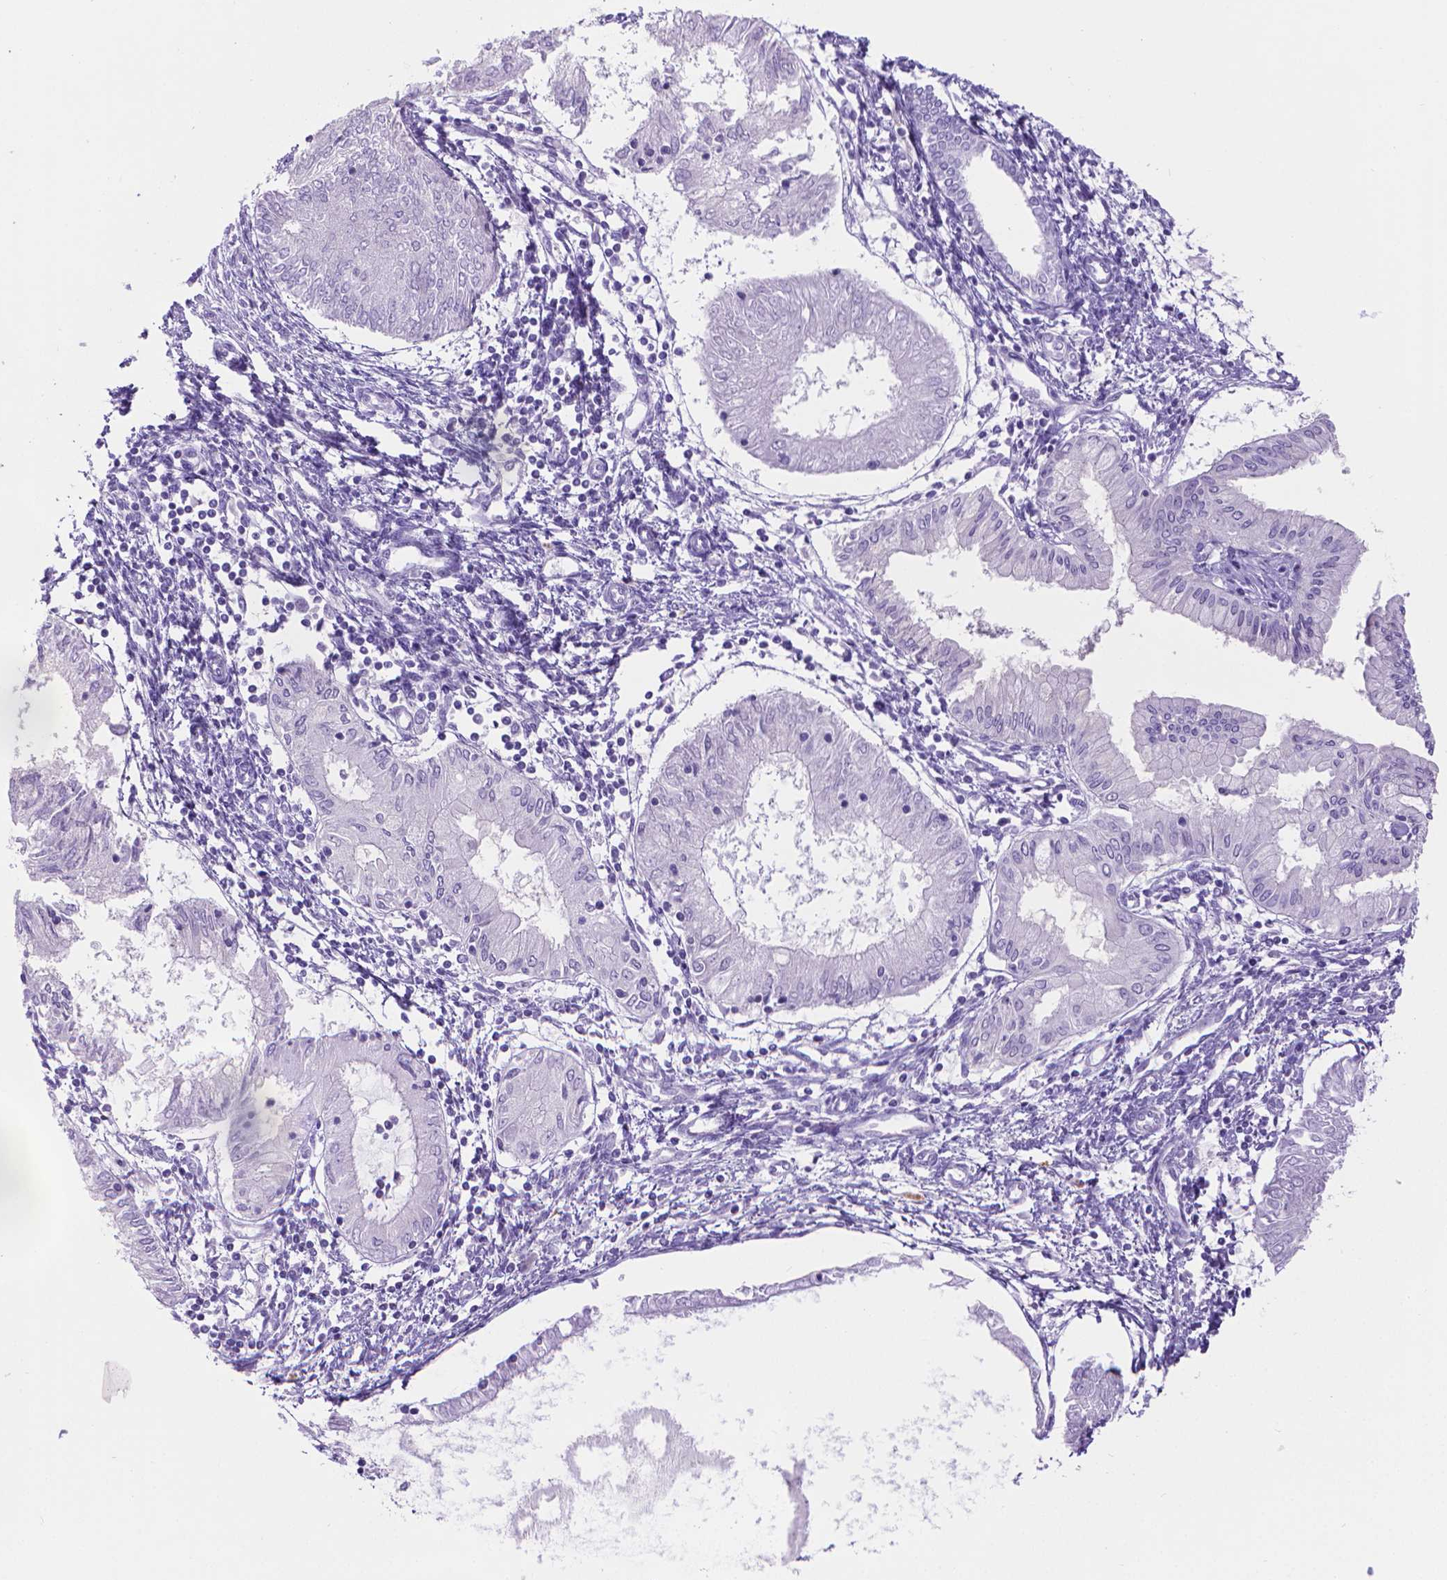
{"staining": {"intensity": "negative", "quantity": "none", "location": "none"}, "tissue": "endometrial cancer", "cell_type": "Tumor cells", "image_type": "cancer", "snomed": [{"axis": "morphology", "description": "Adenocarcinoma, NOS"}, {"axis": "topography", "description": "Endometrium"}], "caption": "Tumor cells show no significant protein staining in endometrial adenocarcinoma.", "gene": "SPAG6", "patient": {"sex": "female", "age": 68}}